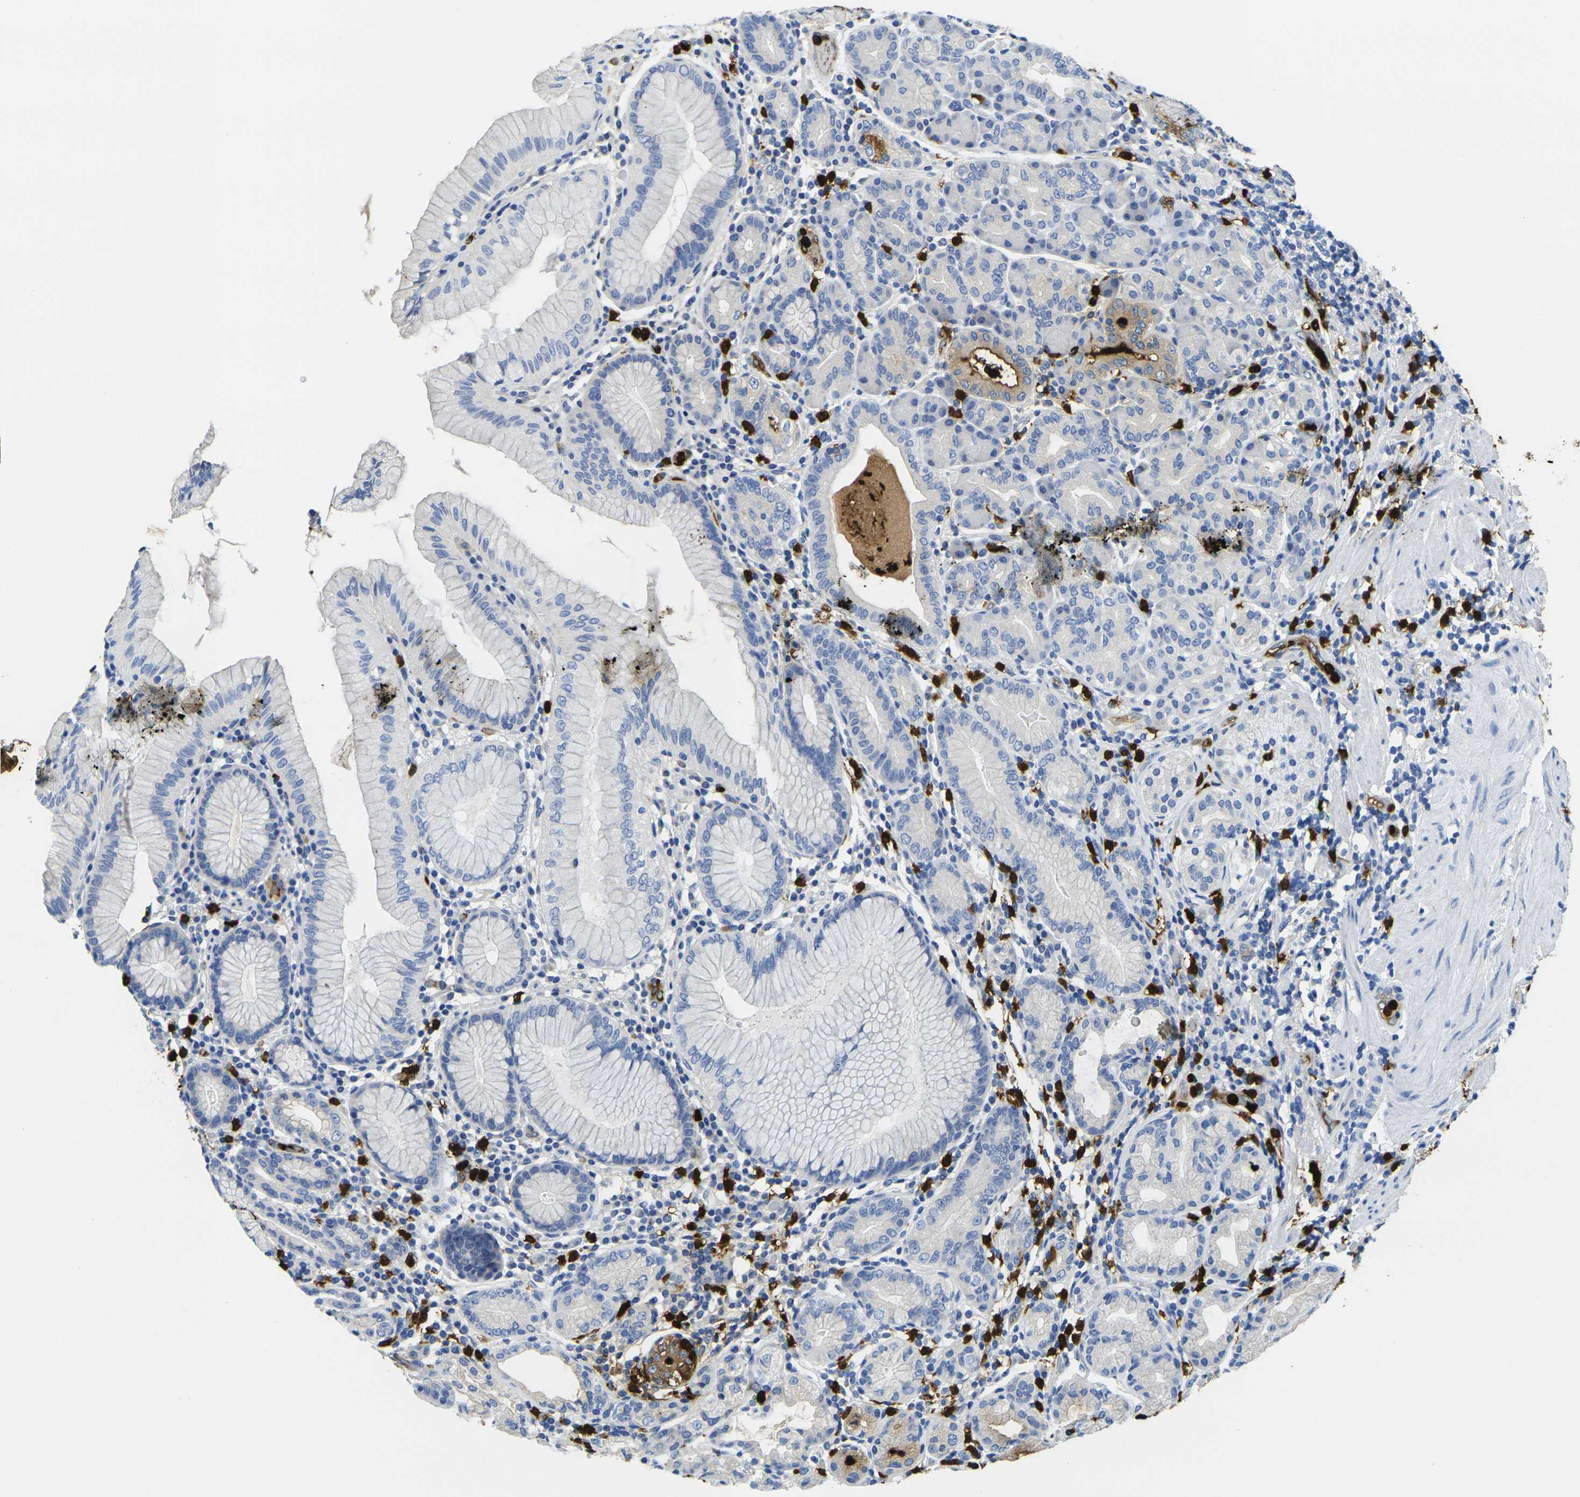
{"staining": {"intensity": "negative", "quantity": "none", "location": "none"}, "tissue": "stomach", "cell_type": "Glandular cells", "image_type": "normal", "snomed": [{"axis": "morphology", "description": "Normal tissue, NOS"}, {"axis": "topography", "description": "Stomach, lower"}], "caption": "Immunohistochemistry (IHC) micrograph of normal stomach: stomach stained with DAB demonstrates no significant protein positivity in glandular cells.", "gene": "S100A9", "patient": {"sex": "female", "age": 76}}